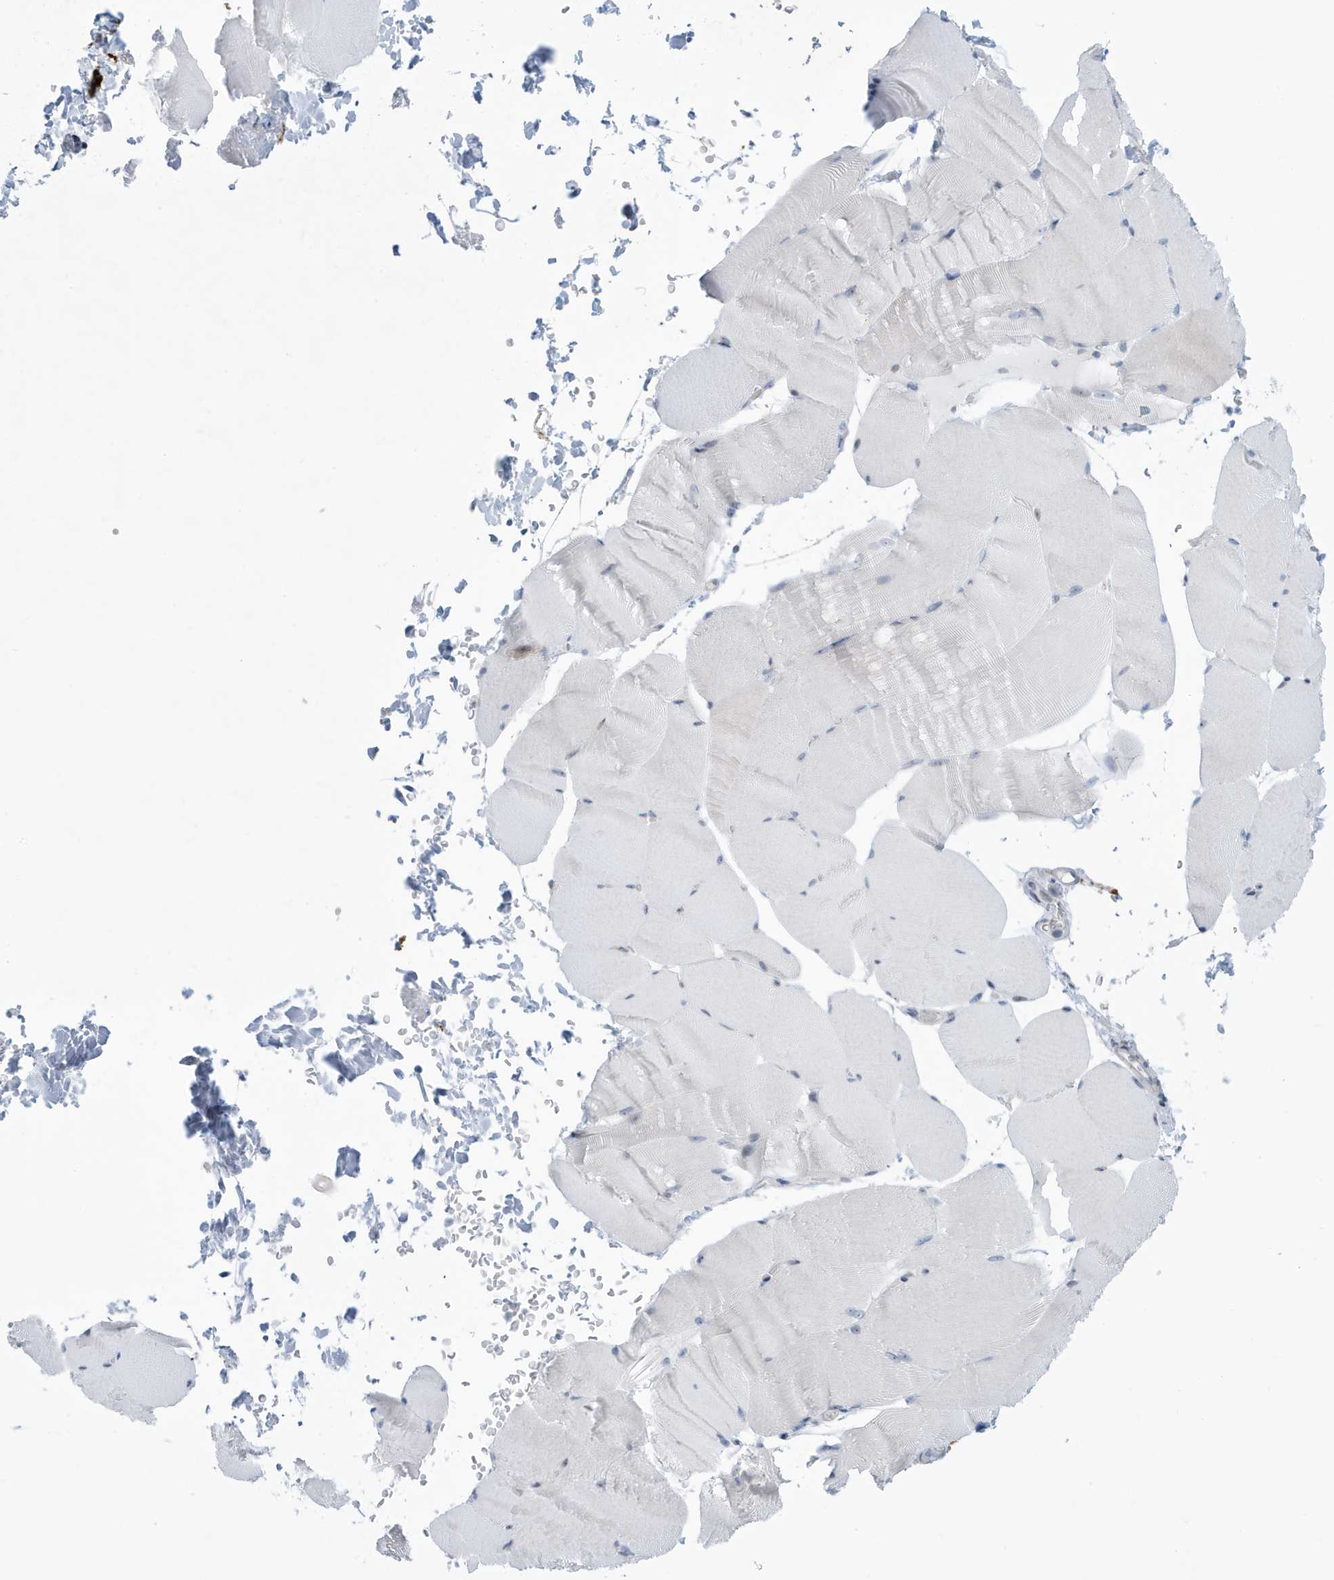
{"staining": {"intensity": "negative", "quantity": "none", "location": "none"}, "tissue": "skeletal muscle", "cell_type": "Myocytes", "image_type": "normal", "snomed": [{"axis": "morphology", "description": "Normal tissue, NOS"}, {"axis": "topography", "description": "Skeletal muscle"}, {"axis": "topography", "description": "Parathyroid gland"}], "caption": "This is an immunohistochemistry (IHC) photomicrograph of benign human skeletal muscle. There is no positivity in myocytes.", "gene": "SEMA3F", "patient": {"sex": "female", "age": 37}}